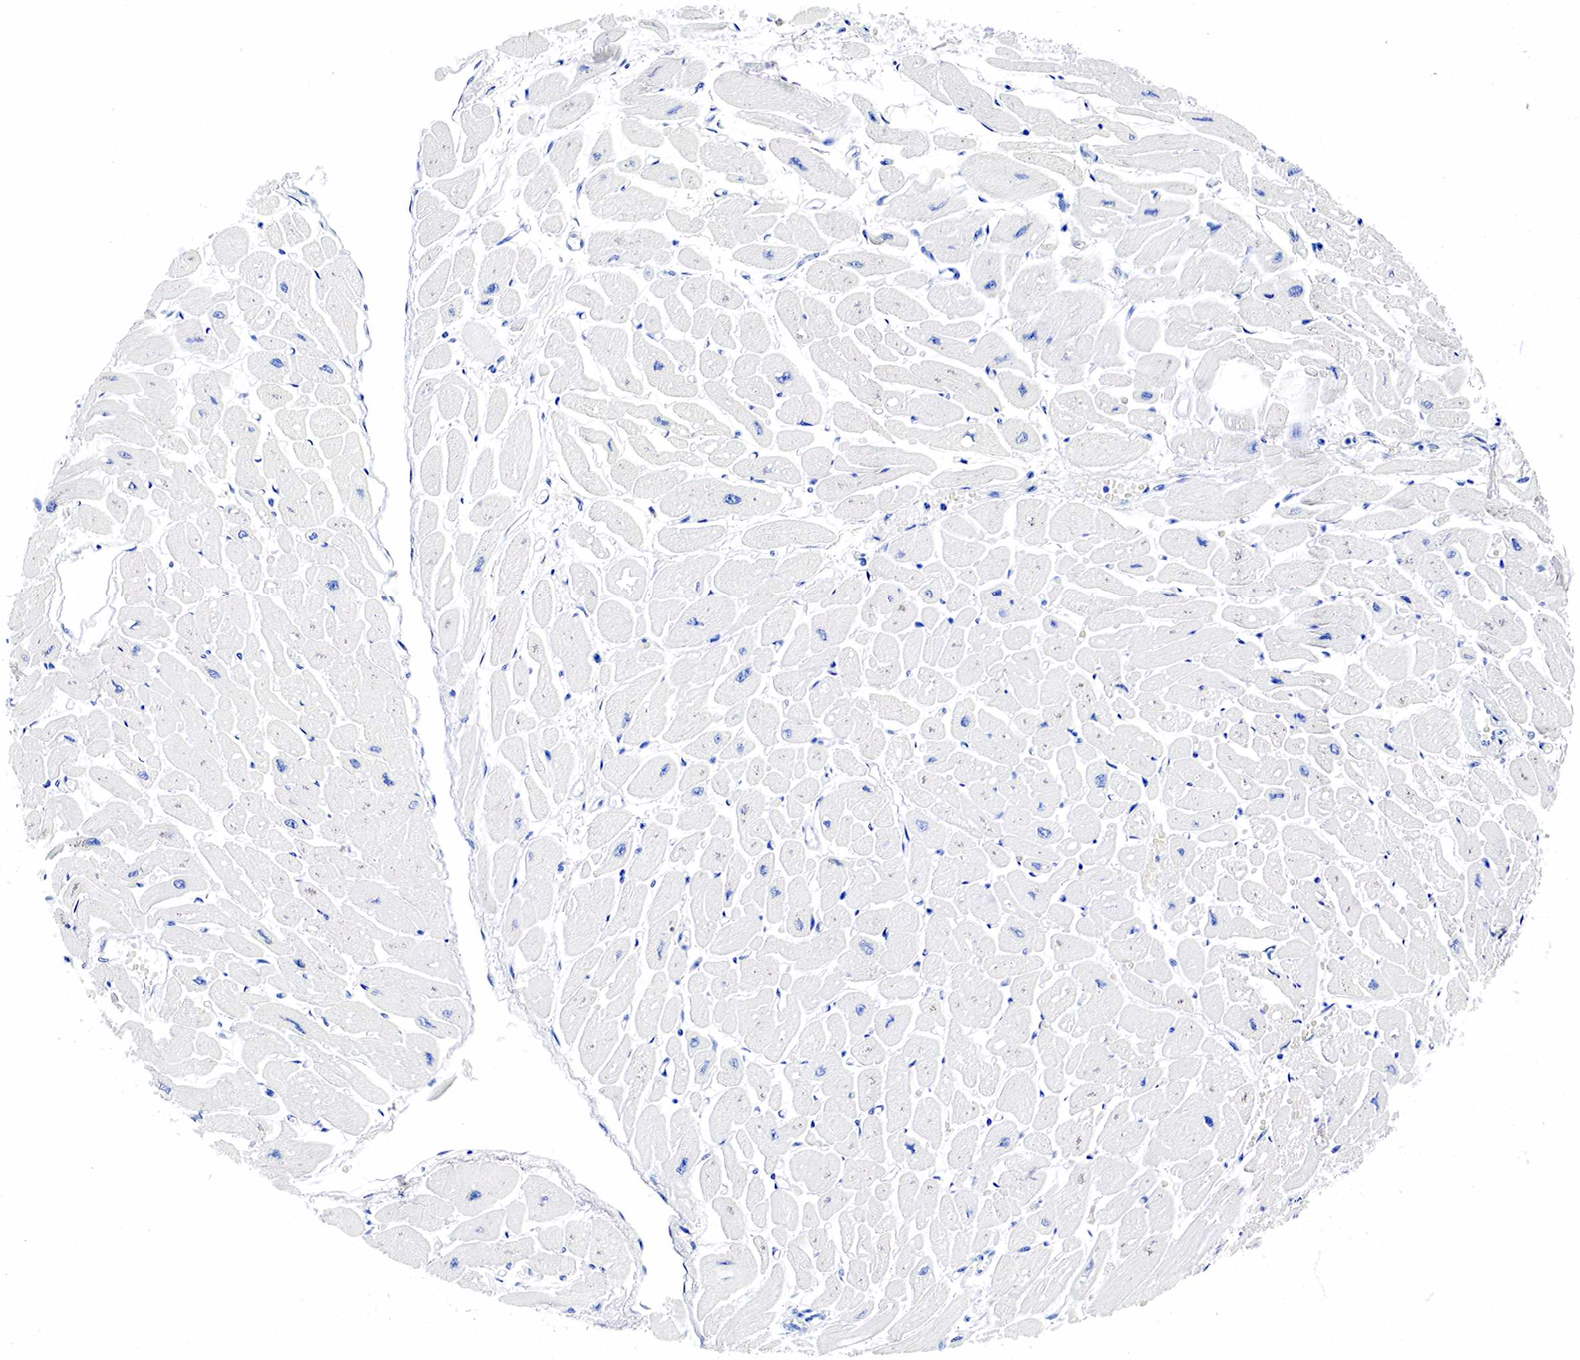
{"staining": {"intensity": "negative", "quantity": "none", "location": "none"}, "tissue": "heart muscle", "cell_type": "Cardiomyocytes", "image_type": "normal", "snomed": [{"axis": "morphology", "description": "Normal tissue, NOS"}, {"axis": "topography", "description": "Heart"}], "caption": "Cardiomyocytes show no significant positivity in benign heart muscle.", "gene": "GCG", "patient": {"sex": "female", "age": 54}}